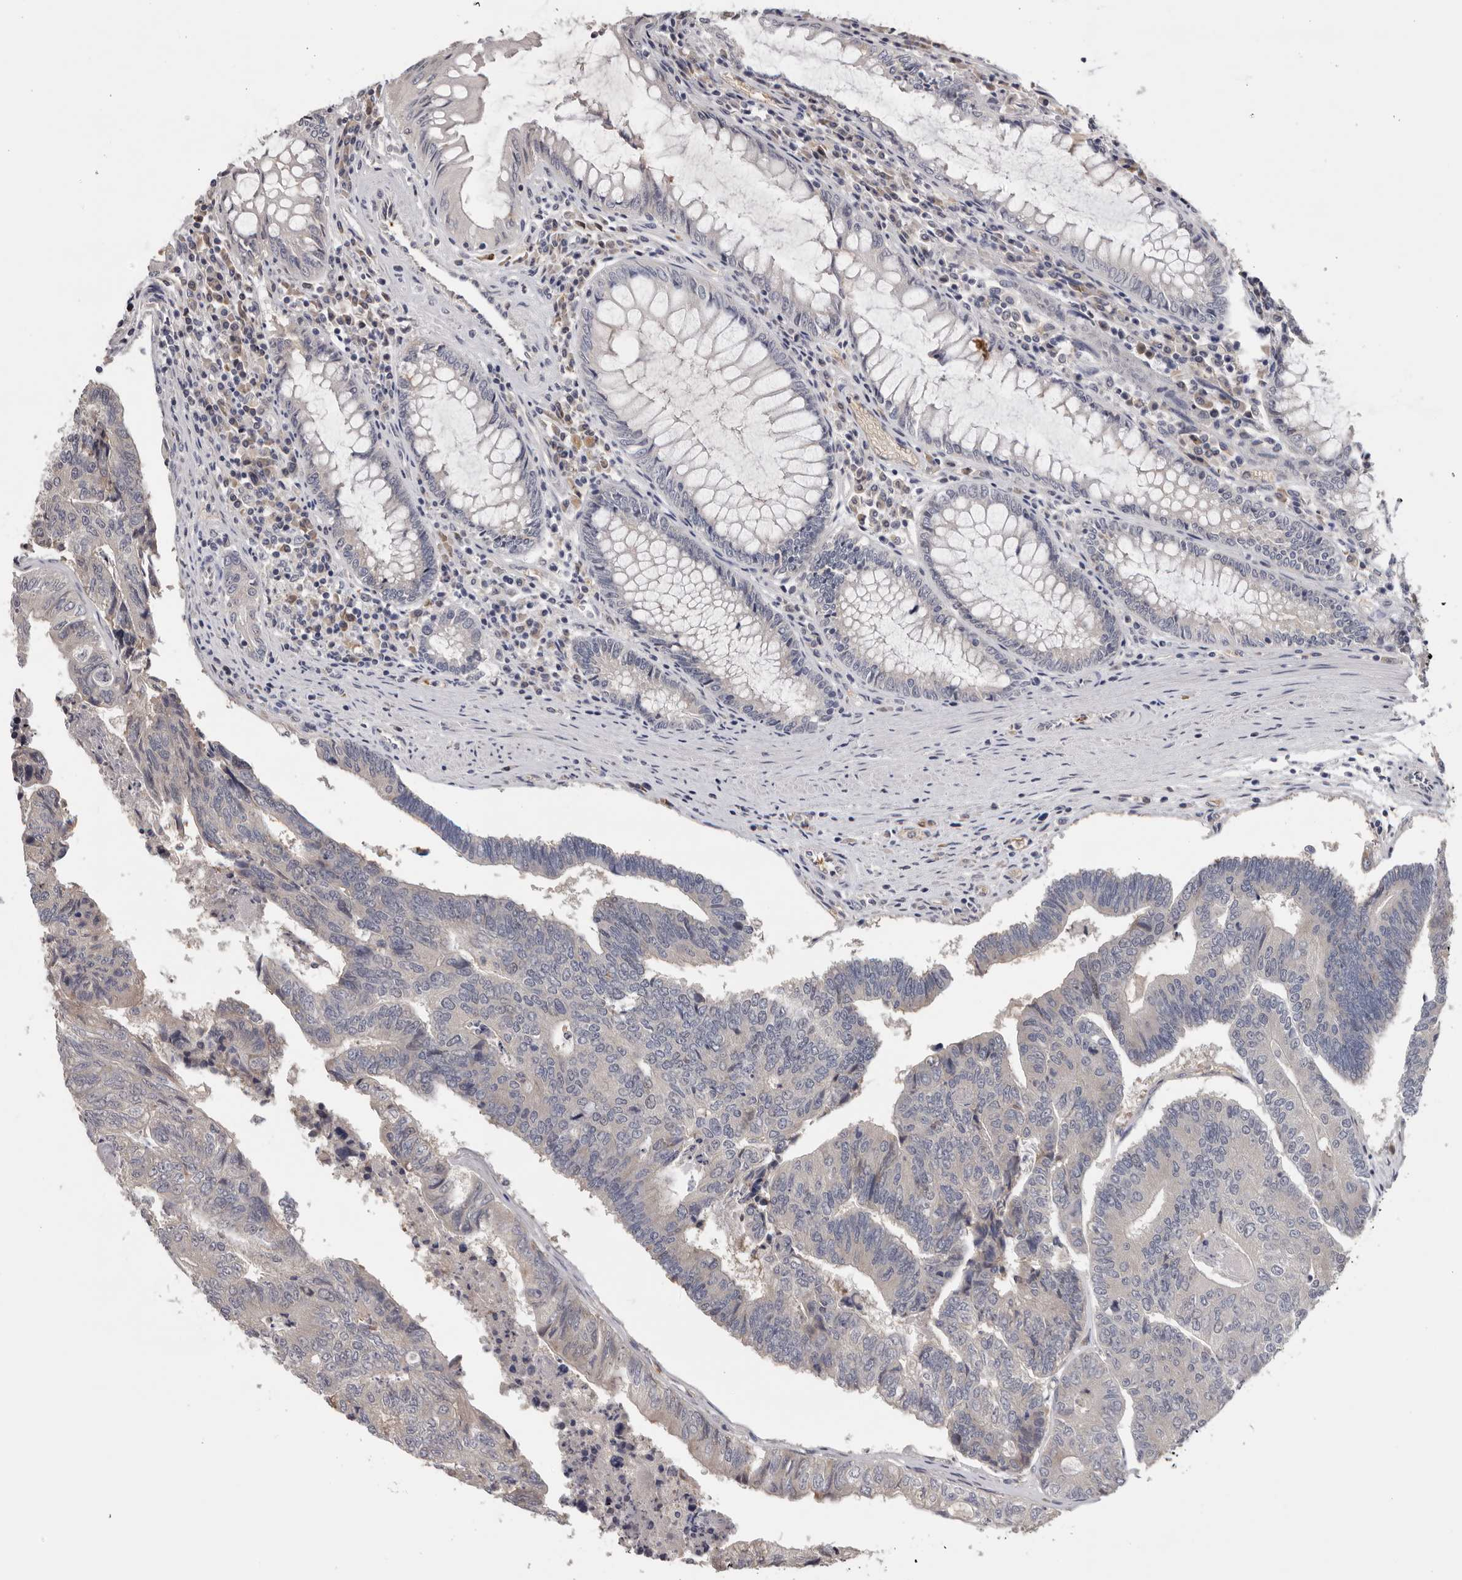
{"staining": {"intensity": "negative", "quantity": "none", "location": "none"}, "tissue": "colorectal cancer", "cell_type": "Tumor cells", "image_type": "cancer", "snomed": [{"axis": "morphology", "description": "Adenocarcinoma, NOS"}, {"axis": "topography", "description": "Colon"}], "caption": "Tumor cells are negative for brown protein staining in colorectal adenocarcinoma.", "gene": "KIF2B", "patient": {"sex": "female", "age": 67}}